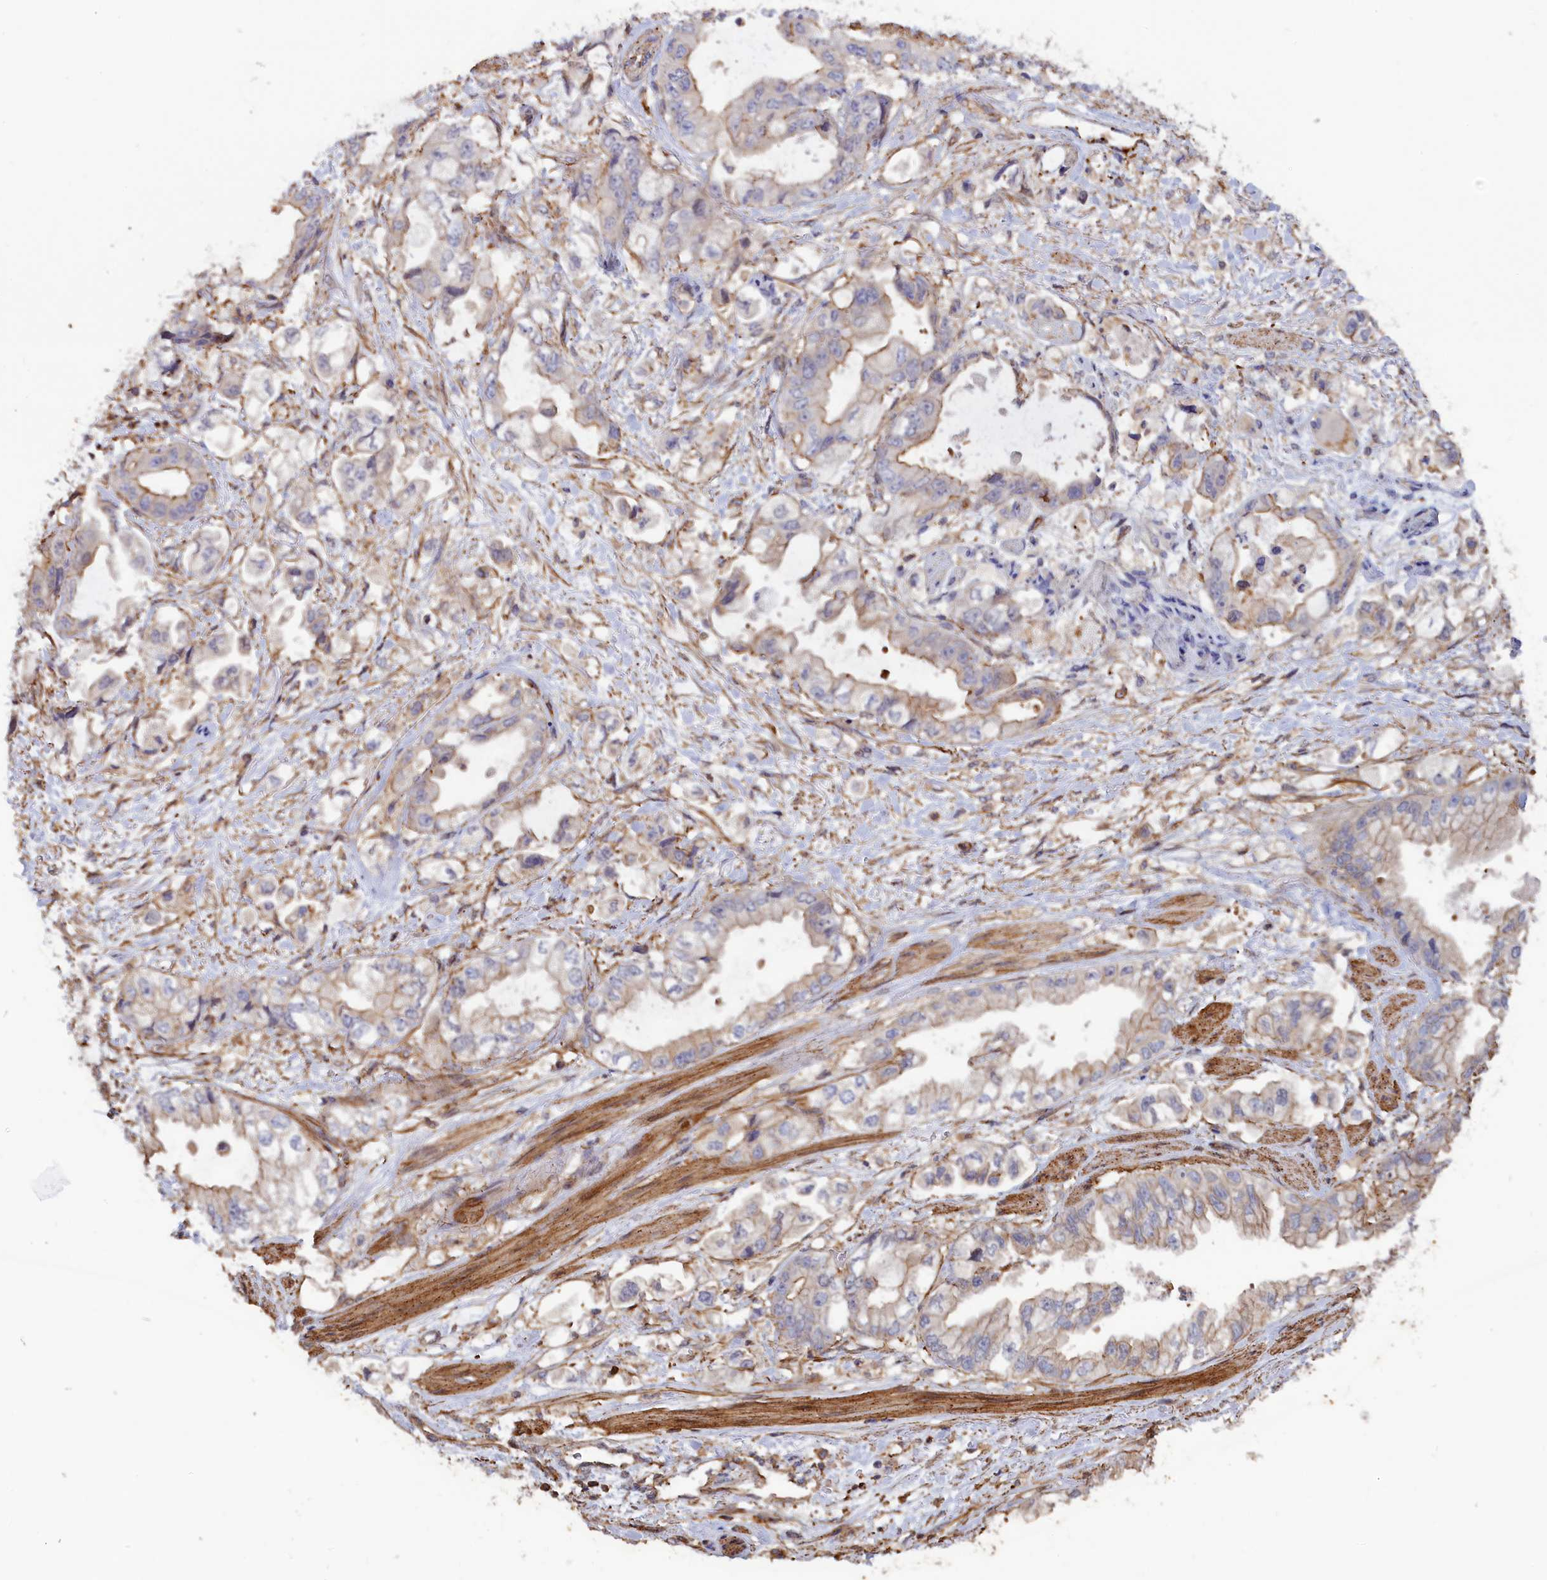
{"staining": {"intensity": "weak", "quantity": "<25%", "location": "cytoplasmic/membranous"}, "tissue": "stomach cancer", "cell_type": "Tumor cells", "image_type": "cancer", "snomed": [{"axis": "morphology", "description": "Adenocarcinoma, NOS"}, {"axis": "topography", "description": "Stomach"}], "caption": "High power microscopy micrograph of an IHC image of stomach adenocarcinoma, revealing no significant staining in tumor cells.", "gene": "ANKRD27", "patient": {"sex": "male", "age": 62}}